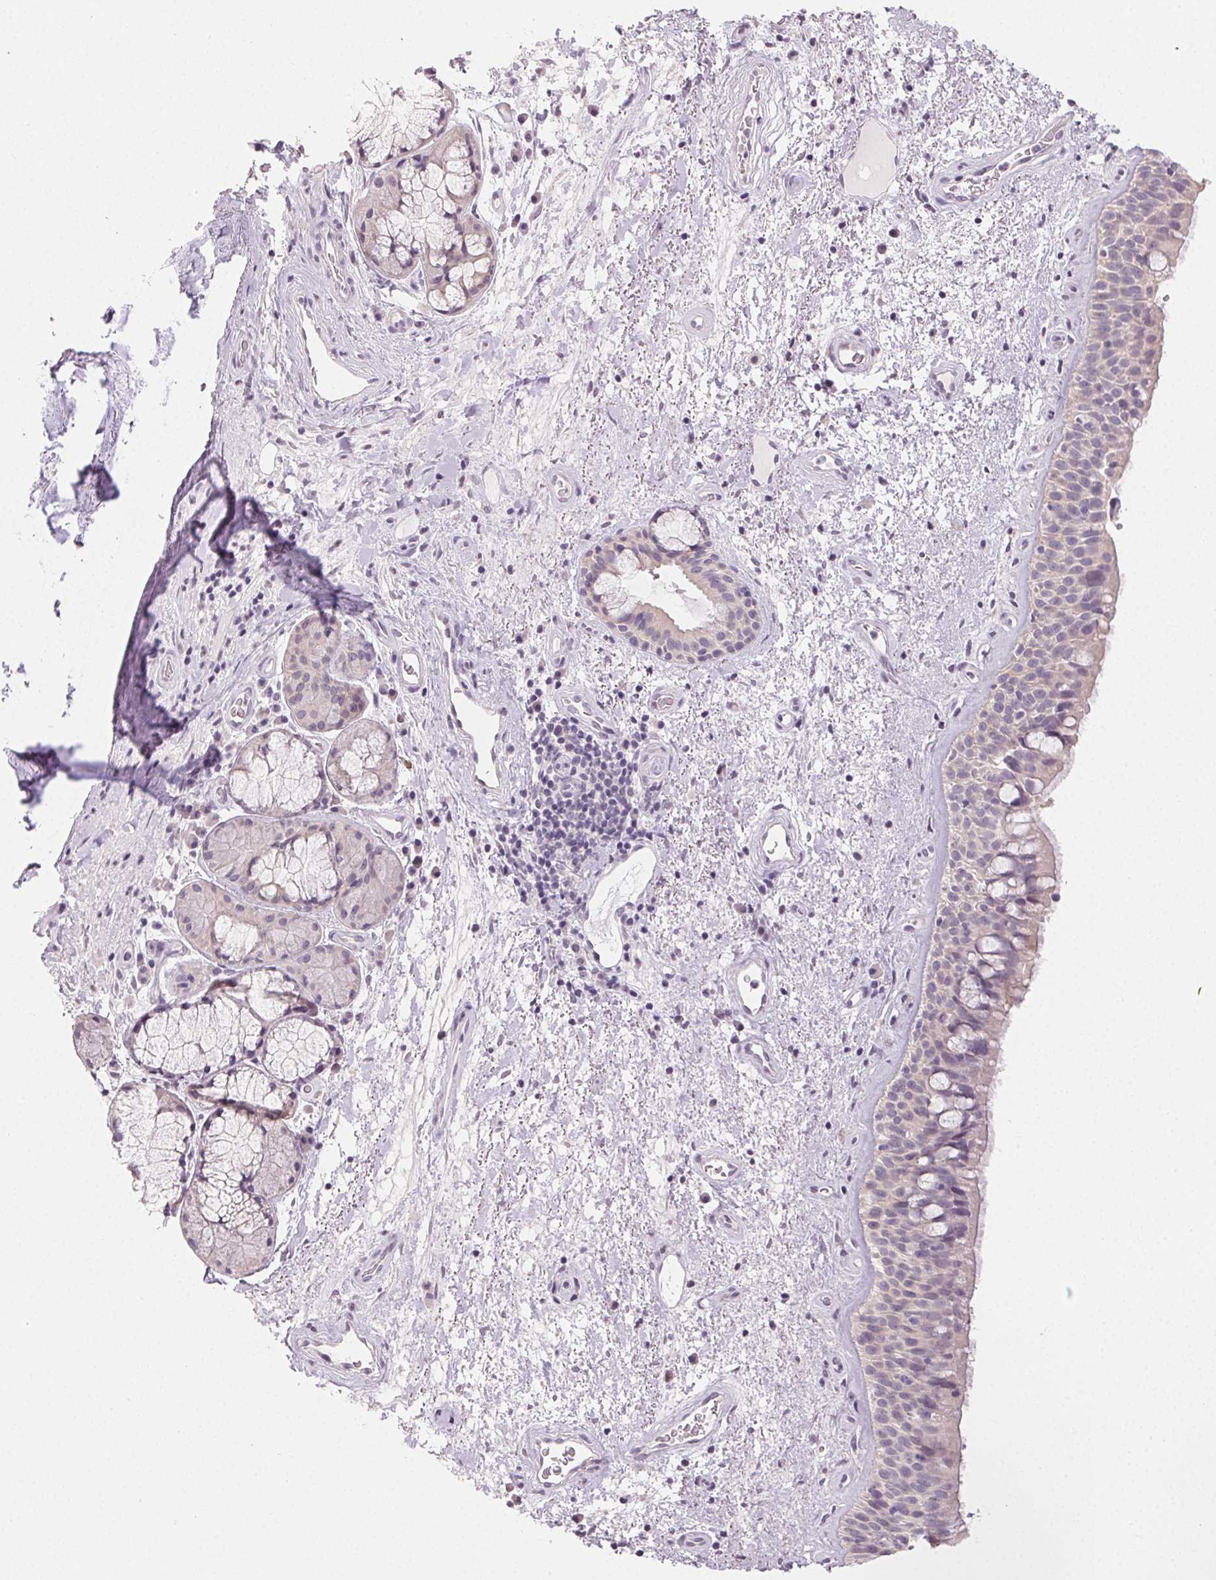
{"staining": {"intensity": "negative", "quantity": "none", "location": "none"}, "tissue": "bronchus", "cell_type": "Respiratory epithelial cells", "image_type": "normal", "snomed": [{"axis": "morphology", "description": "Normal tissue, NOS"}, {"axis": "topography", "description": "Bronchus"}], "caption": "Immunohistochemical staining of unremarkable human bronchus shows no significant expression in respiratory epithelial cells.", "gene": "SFTPD", "patient": {"sex": "male", "age": 48}}